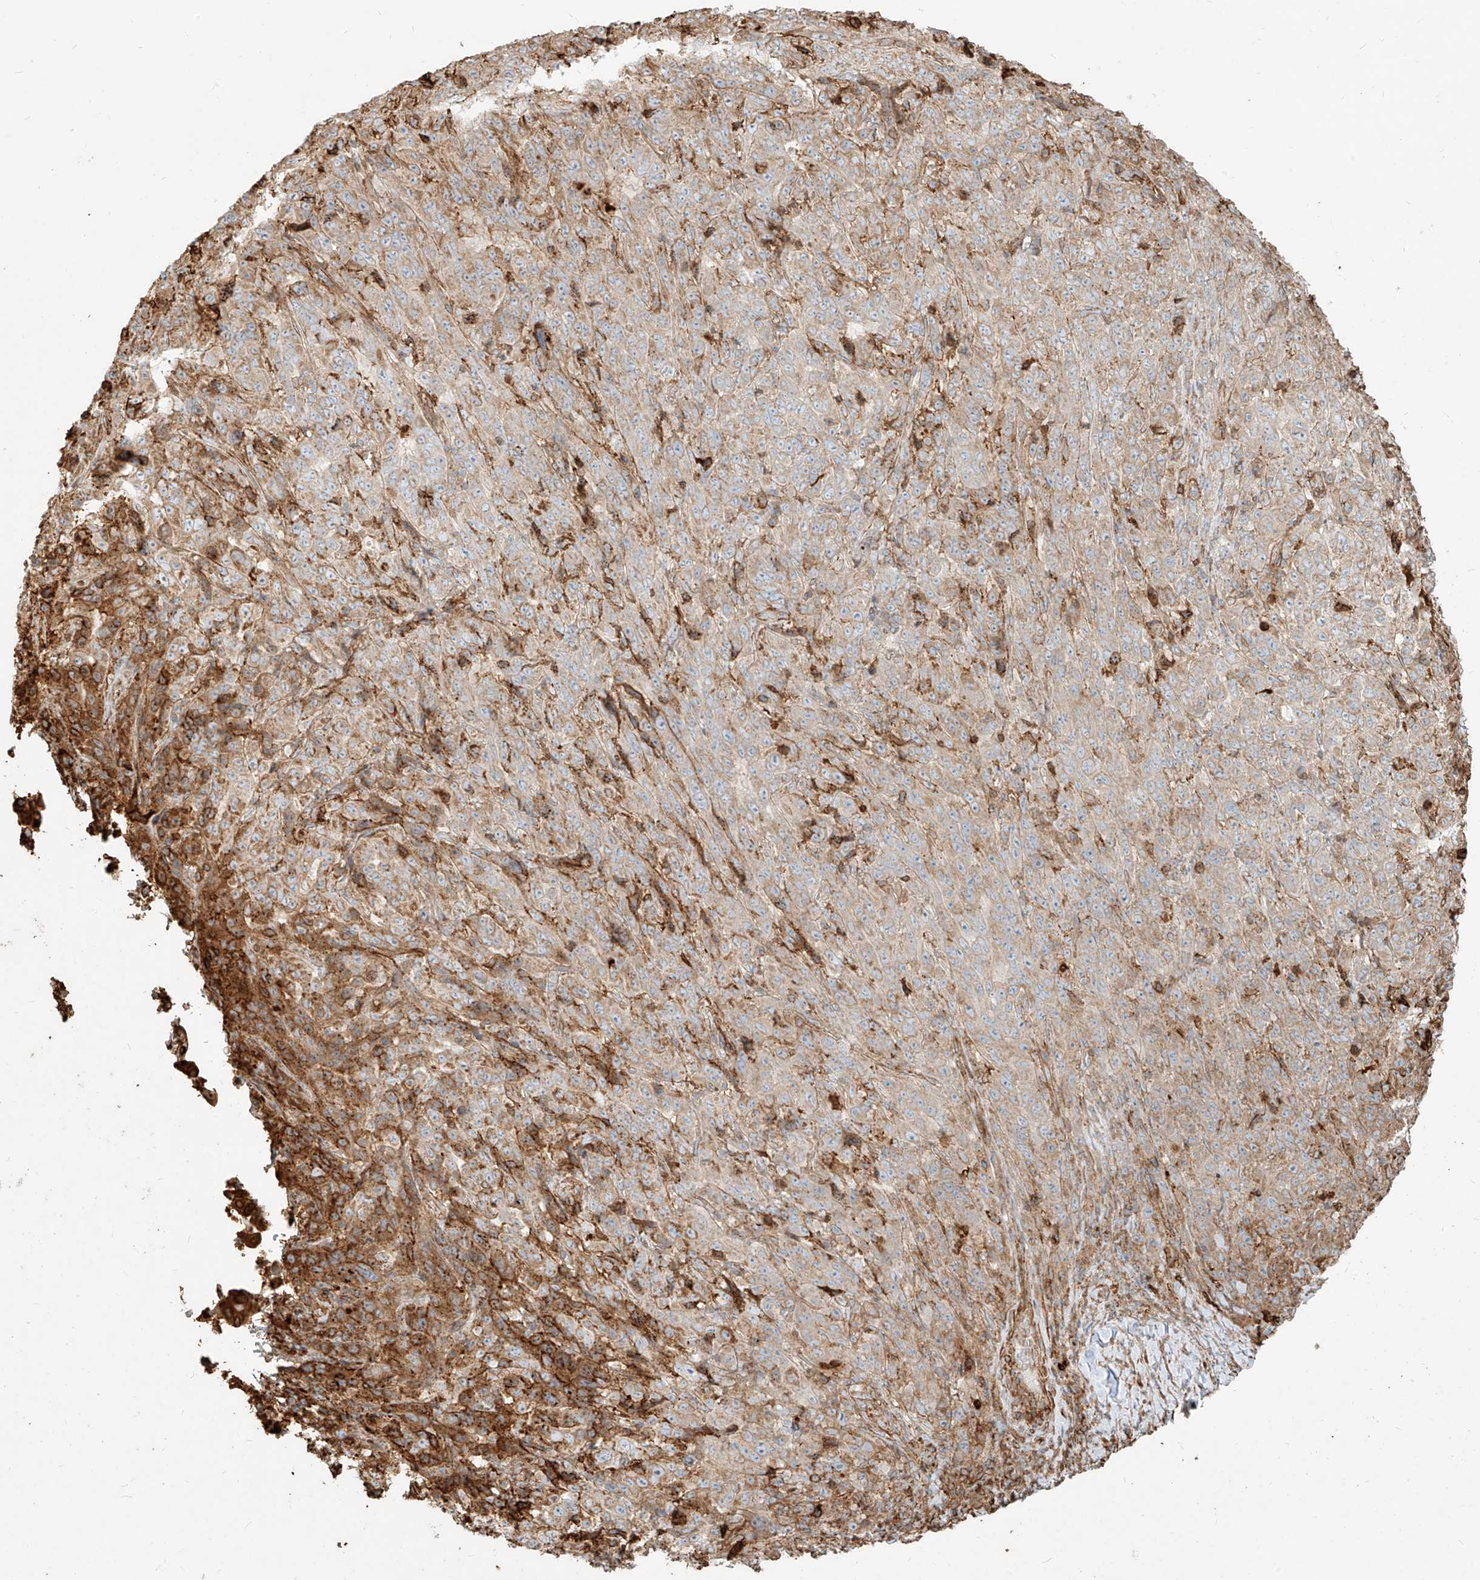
{"staining": {"intensity": "weak", "quantity": ">75%", "location": "cytoplasmic/membranous"}, "tissue": "pancreatic cancer", "cell_type": "Tumor cells", "image_type": "cancer", "snomed": [{"axis": "morphology", "description": "Adenocarcinoma, NOS"}, {"axis": "topography", "description": "Pancreas"}], "caption": "Adenocarcinoma (pancreatic) stained with a brown dye shows weak cytoplasmic/membranous positive staining in approximately >75% of tumor cells.", "gene": "MTX2", "patient": {"sex": "male", "age": 63}}